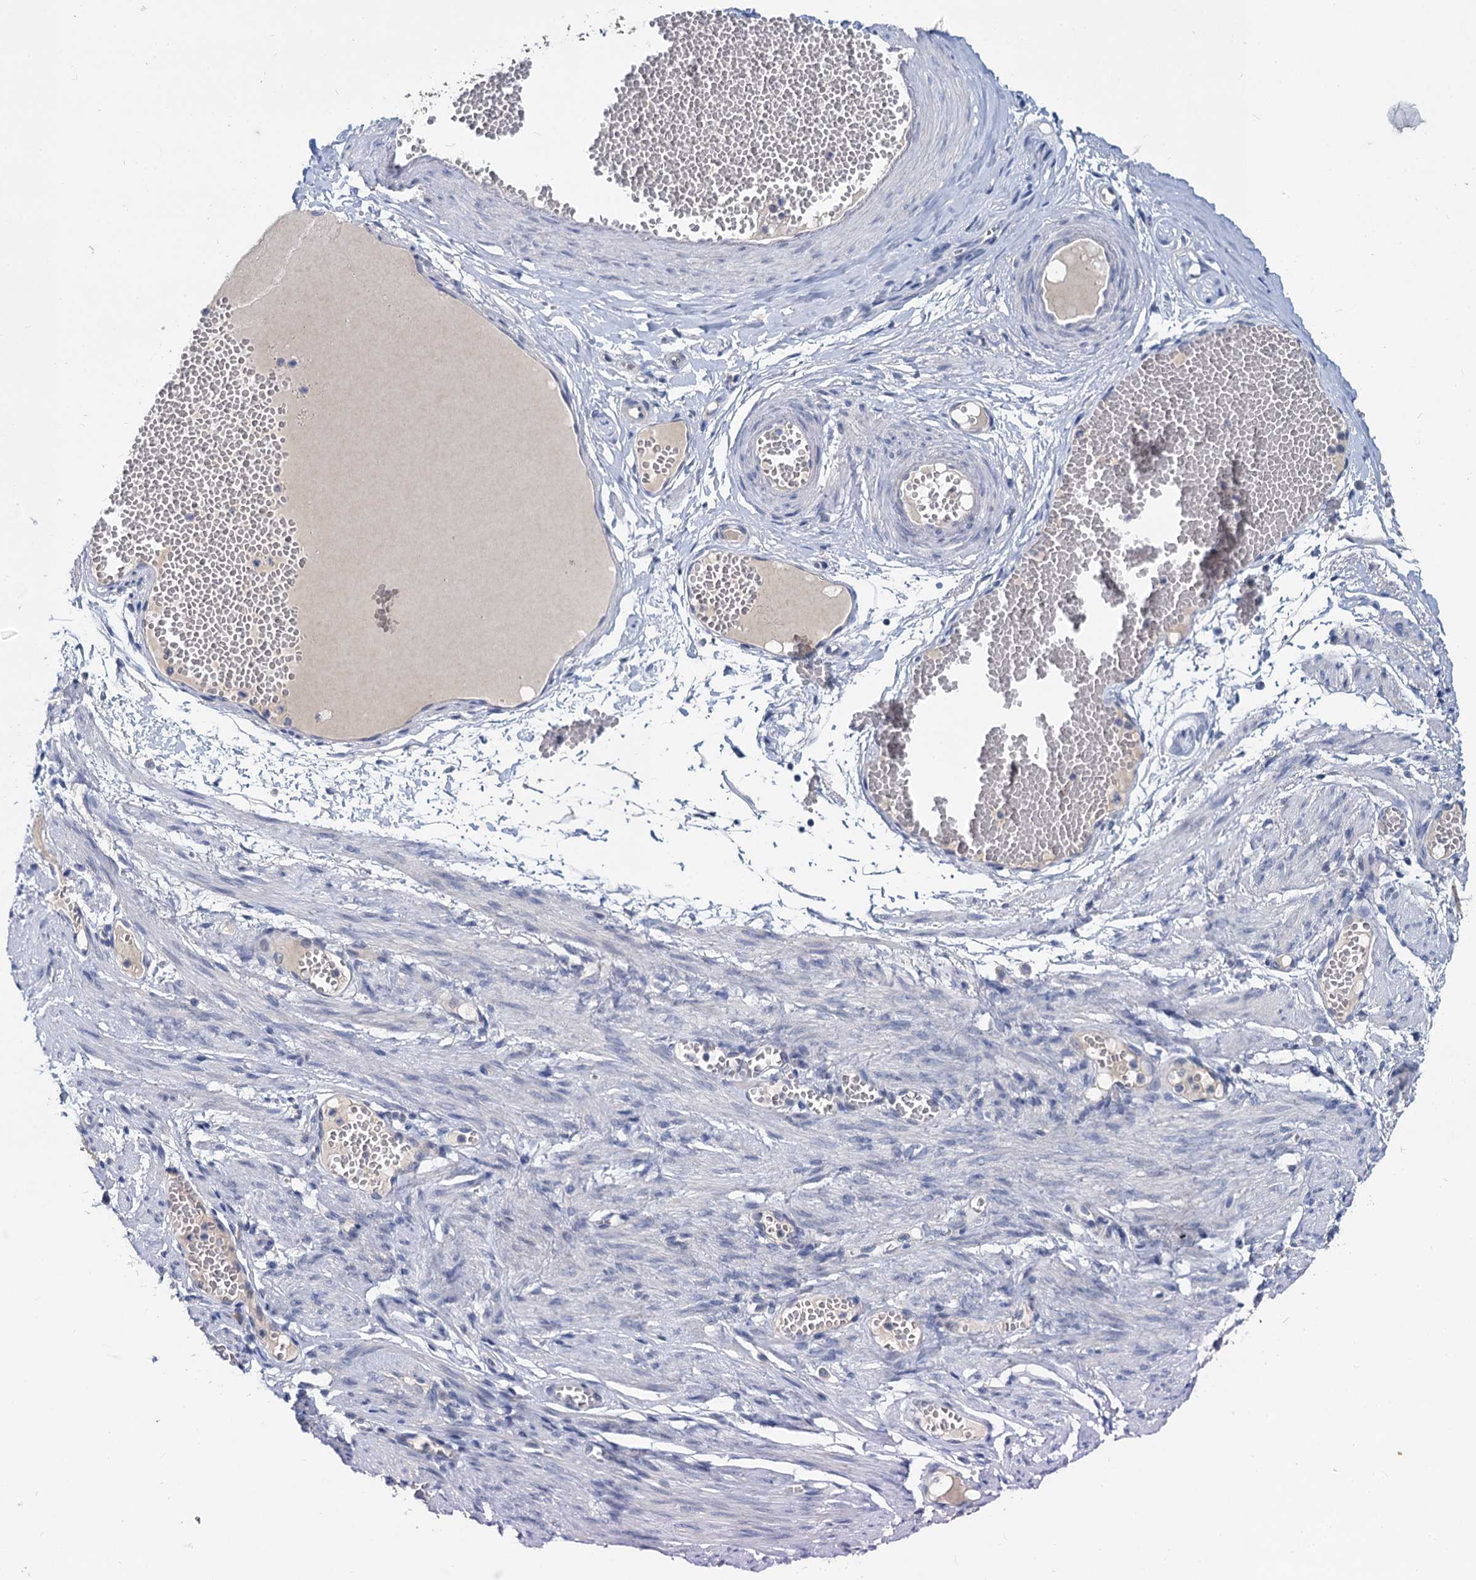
{"staining": {"intensity": "negative", "quantity": "none", "location": "none"}, "tissue": "adipose tissue", "cell_type": "Adipocytes", "image_type": "normal", "snomed": [{"axis": "morphology", "description": "Normal tissue, NOS"}, {"axis": "topography", "description": "Smooth muscle"}, {"axis": "topography", "description": "Peripheral nerve tissue"}], "caption": "Benign adipose tissue was stained to show a protein in brown. There is no significant staining in adipocytes. Brightfield microscopy of IHC stained with DAB (3,3'-diaminobenzidine) (brown) and hematoxylin (blue), captured at high magnification.", "gene": "ANKRD42", "patient": {"sex": "female", "age": 39}}